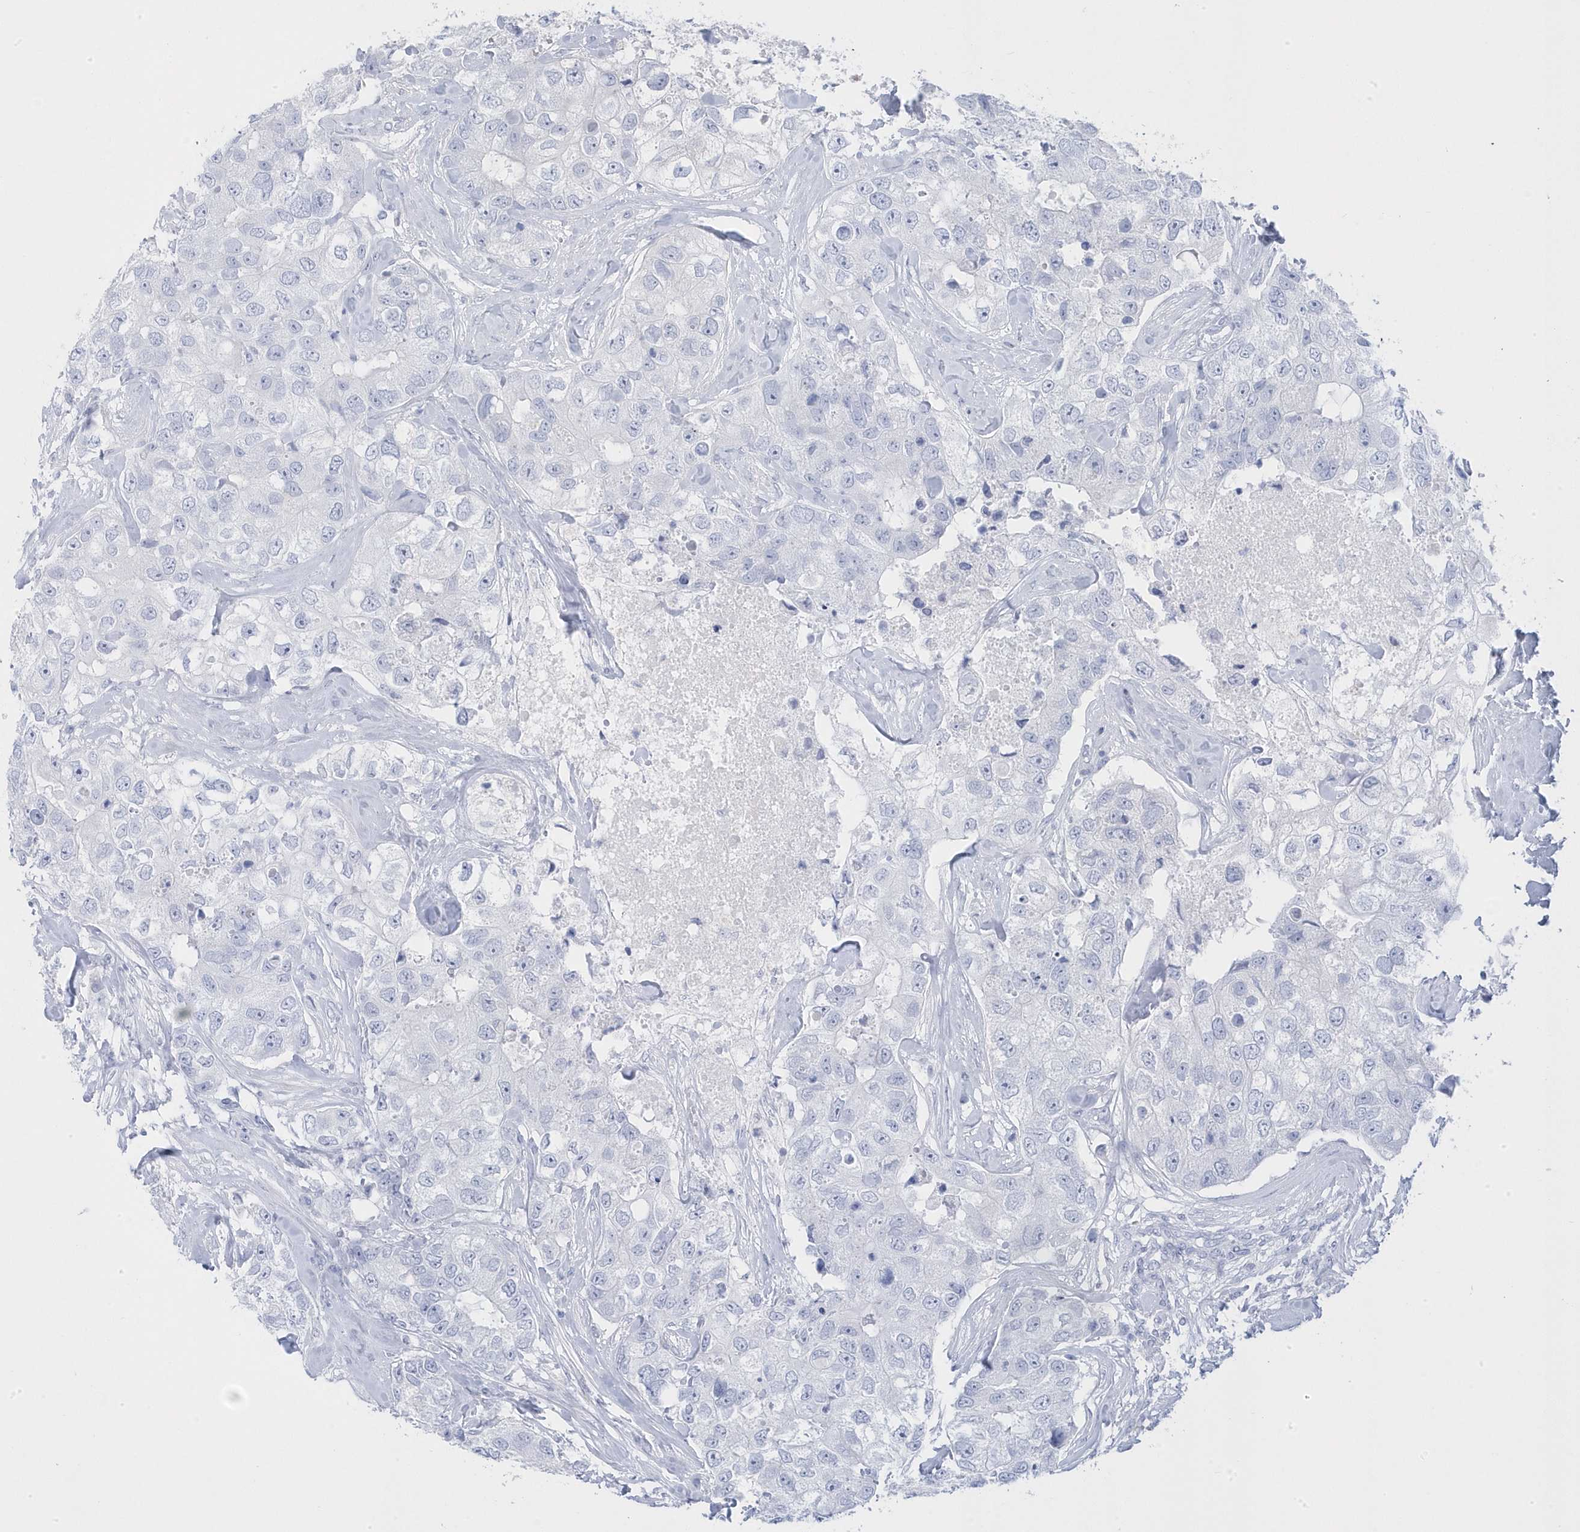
{"staining": {"intensity": "negative", "quantity": "none", "location": "none"}, "tissue": "breast cancer", "cell_type": "Tumor cells", "image_type": "cancer", "snomed": [{"axis": "morphology", "description": "Duct carcinoma"}, {"axis": "topography", "description": "Breast"}], "caption": "Tumor cells show no significant protein staining in breast cancer (invasive ductal carcinoma). The staining was performed using DAB to visualize the protein expression in brown, while the nuclei were stained in blue with hematoxylin (Magnification: 20x).", "gene": "GTPBP6", "patient": {"sex": "female", "age": 62}}